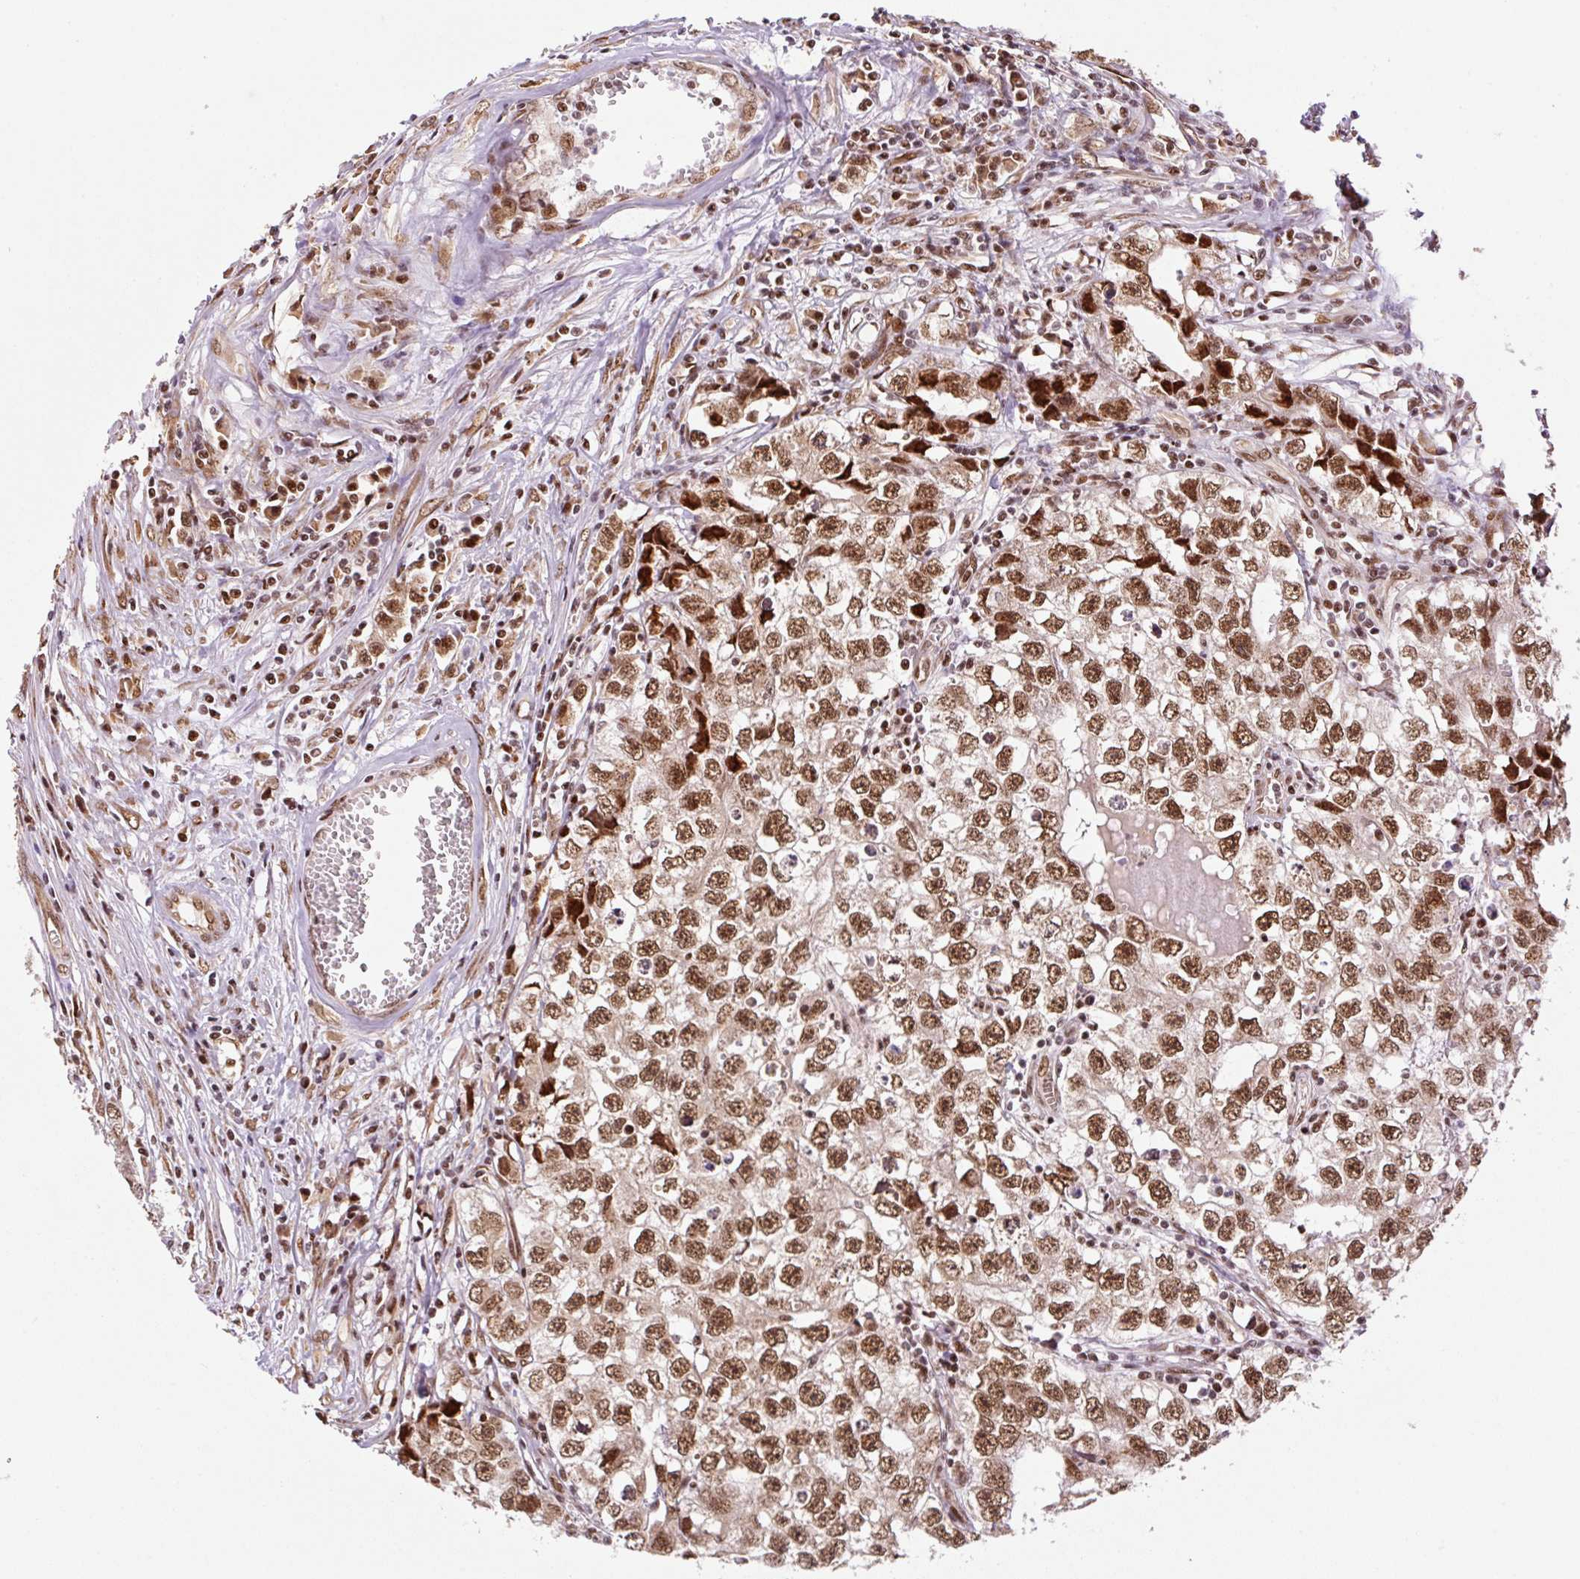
{"staining": {"intensity": "moderate", "quantity": ">75%", "location": "nuclear"}, "tissue": "testis cancer", "cell_type": "Tumor cells", "image_type": "cancer", "snomed": [{"axis": "morphology", "description": "Seminoma, NOS"}, {"axis": "morphology", "description": "Carcinoma, Embryonal, NOS"}, {"axis": "topography", "description": "Testis"}], "caption": "Human testis cancer stained for a protein (brown) demonstrates moderate nuclear positive staining in approximately >75% of tumor cells.", "gene": "INTS8", "patient": {"sex": "male", "age": 43}}